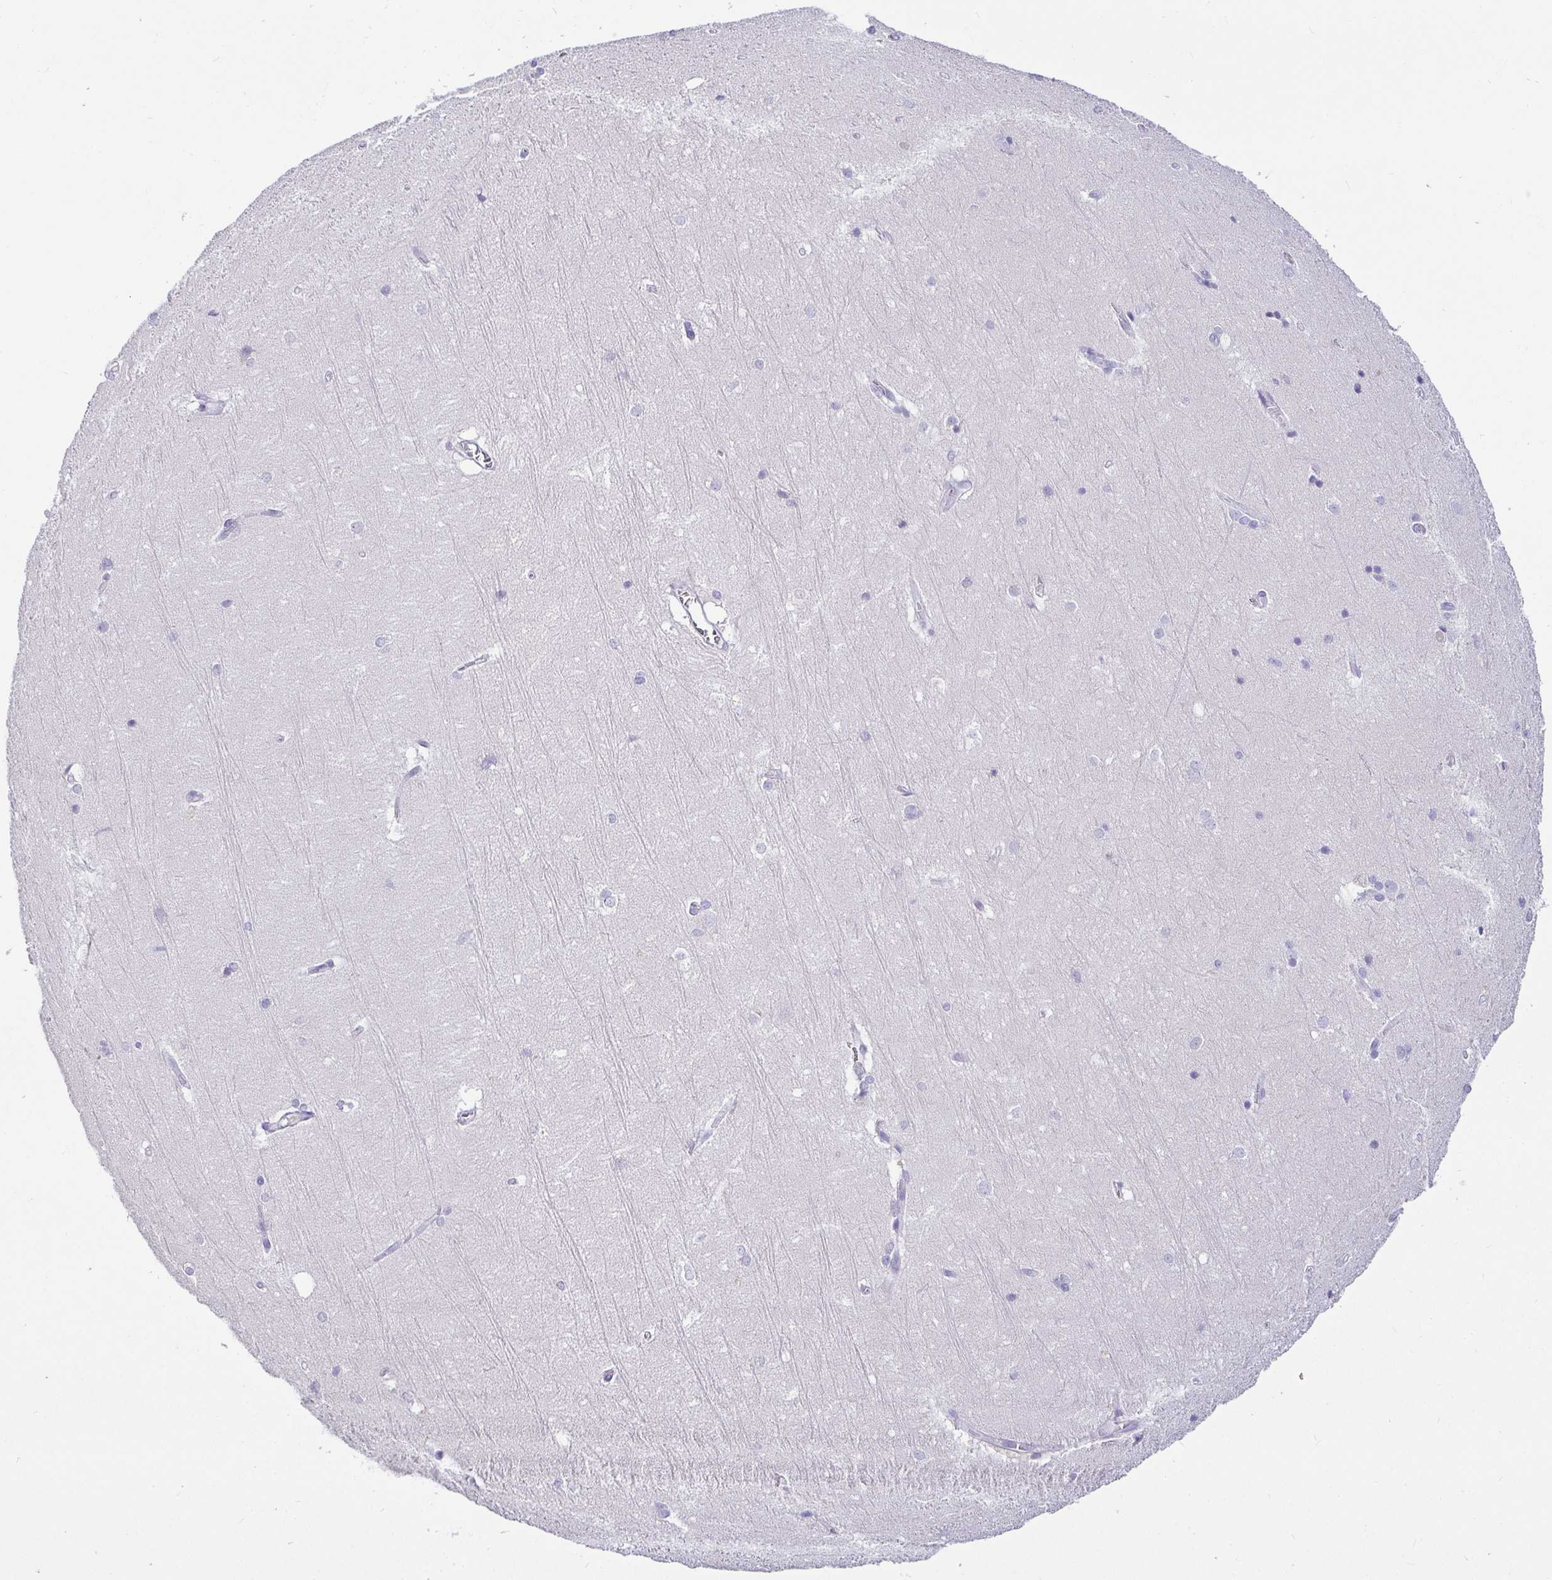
{"staining": {"intensity": "negative", "quantity": "none", "location": "none"}, "tissue": "hippocampus", "cell_type": "Glial cells", "image_type": "normal", "snomed": [{"axis": "morphology", "description": "Normal tissue, NOS"}, {"axis": "topography", "description": "Cerebral cortex"}, {"axis": "topography", "description": "Hippocampus"}], "caption": "IHC of benign human hippocampus reveals no staining in glial cells. The staining was performed using DAB to visualize the protein expression in brown, while the nuclei were stained in blue with hematoxylin (Magnification: 20x).", "gene": "TPTE", "patient": {"sex": "female", "age": 19}}